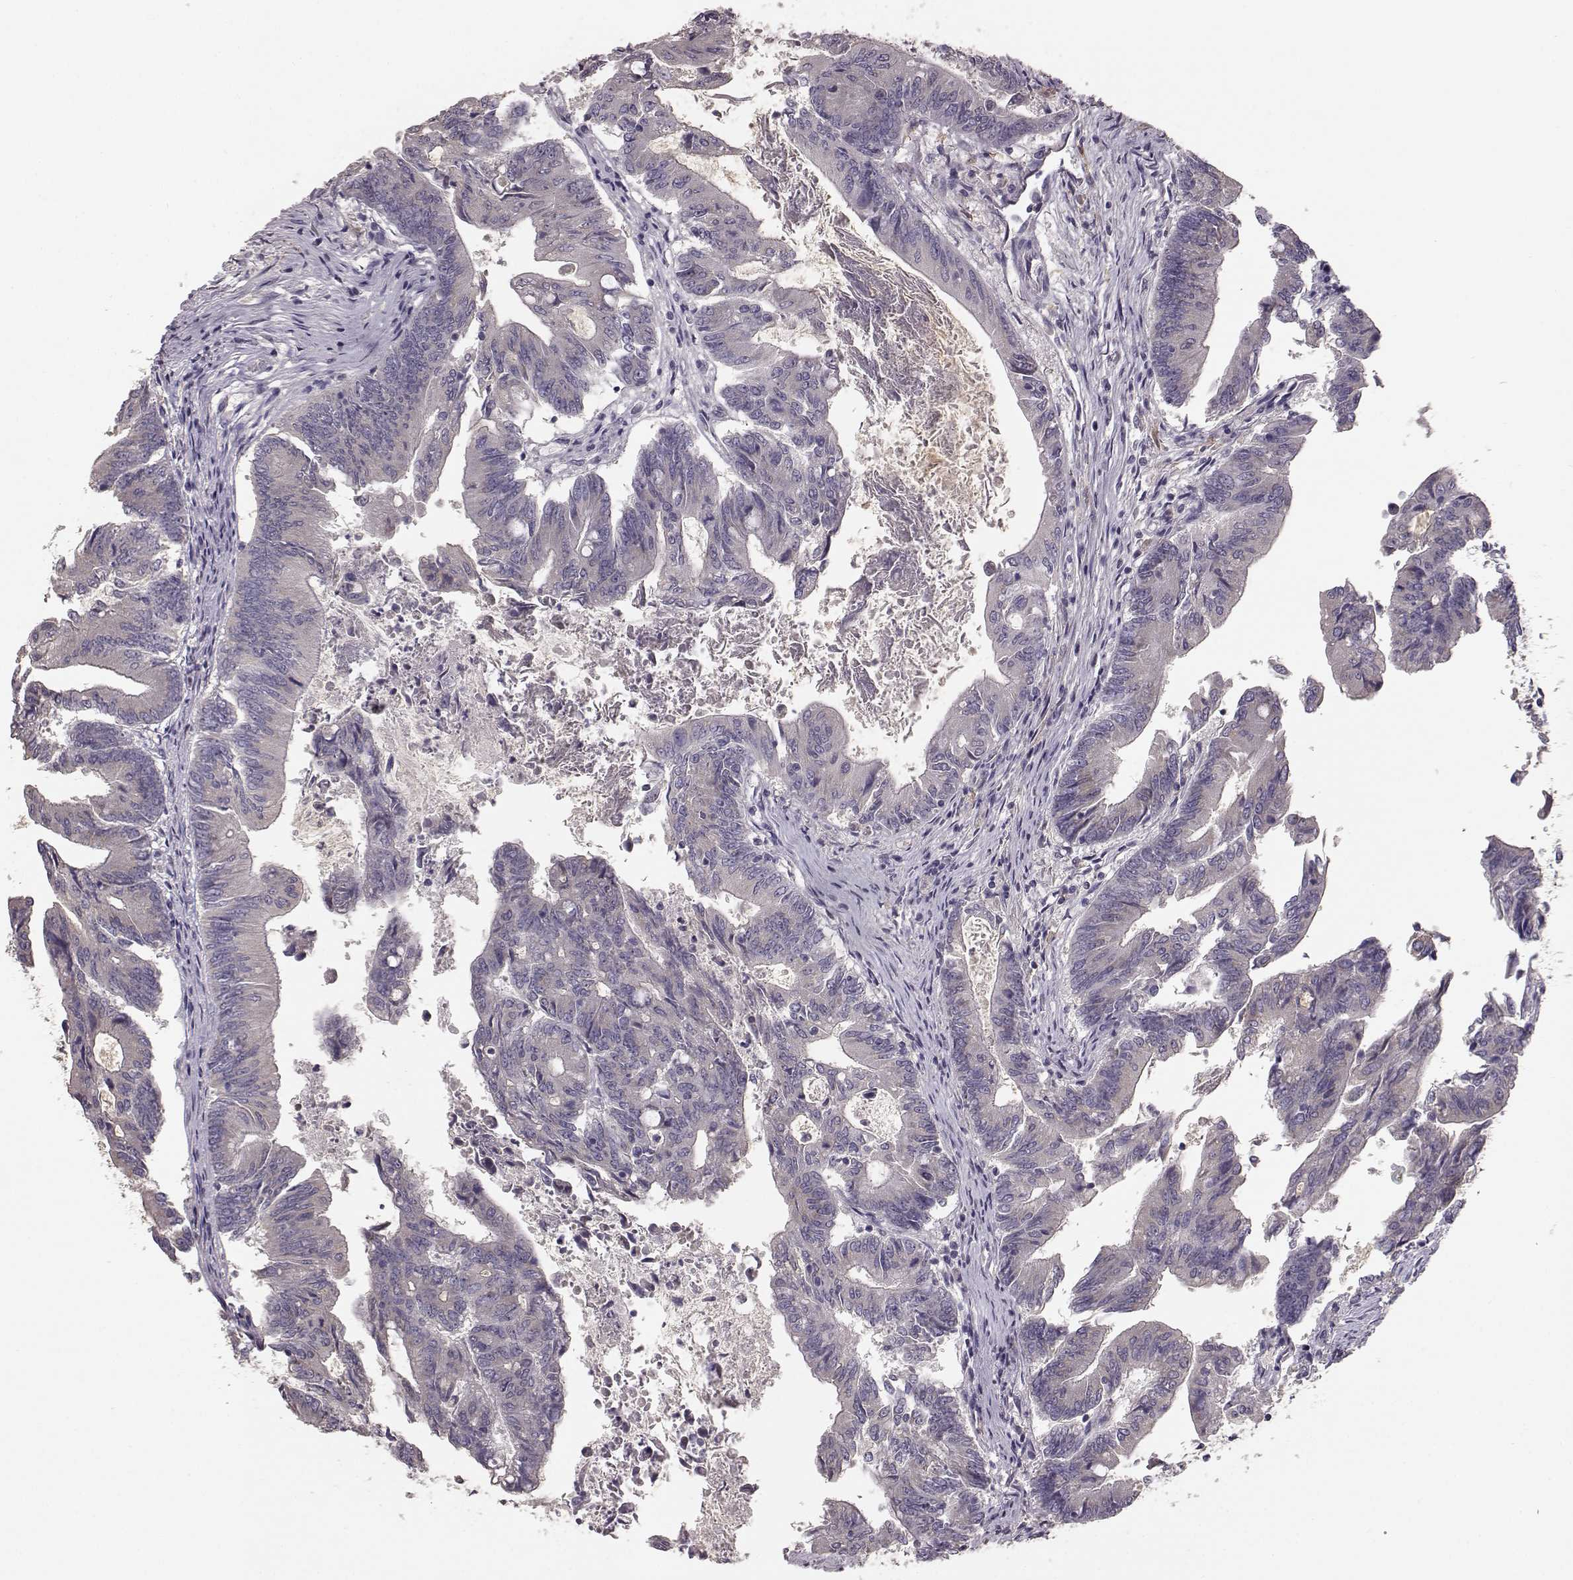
{"staining": {"intensity": "negative", "quantity": "none", "location": "none"}, "tissue": "colorectal cancer", "cell_type": "Tumor cells", "image_type": "cancer", "snomed": [{"axis": "morphology", "description": "Adenocarcinoma, NOS"}, {"axis": "topography", "description": "Colon"}], "caption": "A high-resolution micrograph shows immunohistochemistry (IHC) staining of adenocarcinoma (colorectal), which displays no significant staining in tumor cells.", "gene": "GHR", "patient": {"sex": "female", "age": 70}}